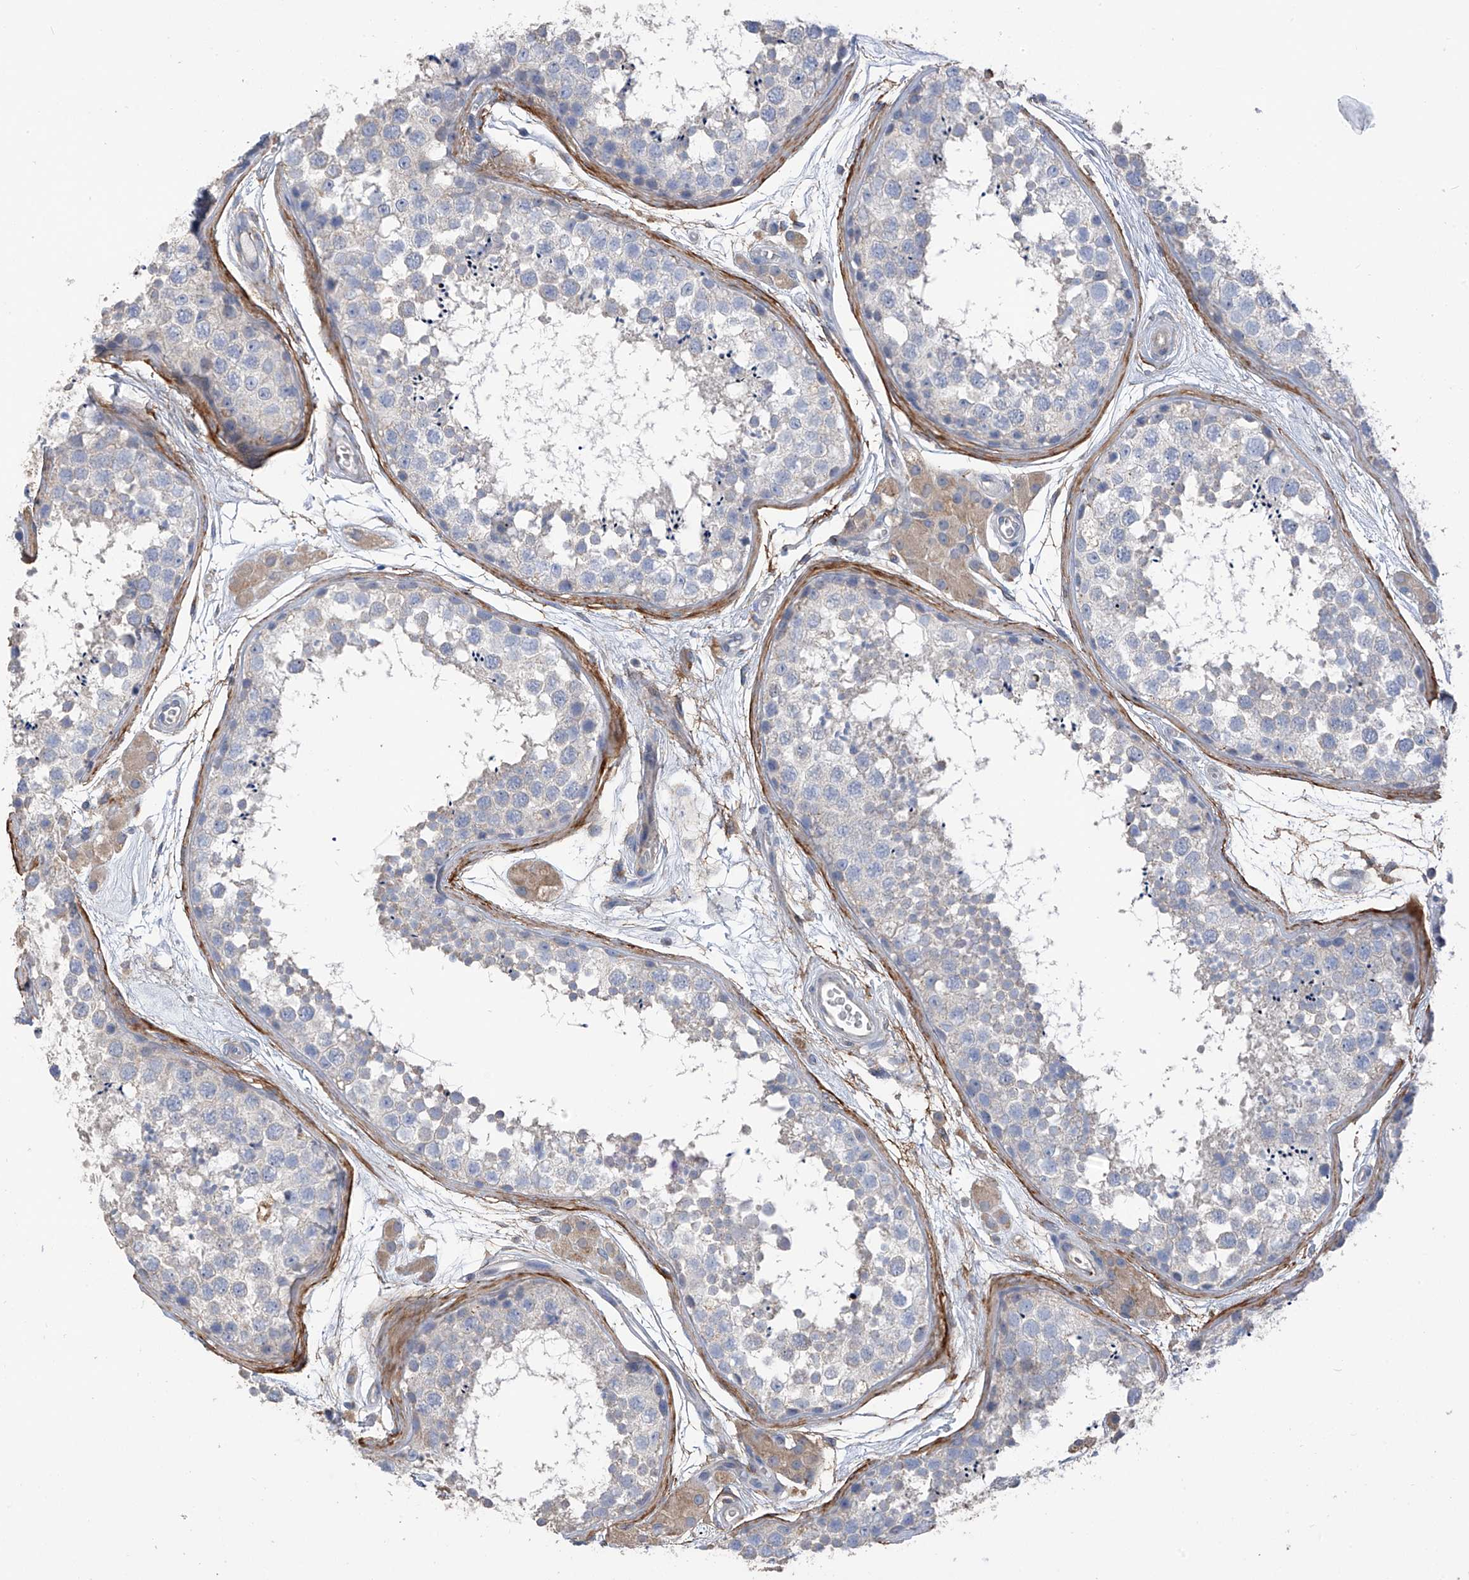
{"staining": {"intensity": "negative", "quantity": "none", "location": "none"}, "tissue": "testis", "cell_type": "Cells in seminiferous ducts", "image_type": "normal", "snomed": [{"axis": "morphology", "description": "Normal tissue, NOS"}, {"axis": "topography", "description": "Testis"}], "caption": "DAB (3,3'-diaminobenzidine) immunohistochemical staining of unremarkable human testis displays no significant staining in cells in seminiferous ducts.", "gene": "GALNTL6", "patient": {"sex": "male", "age": 56}}